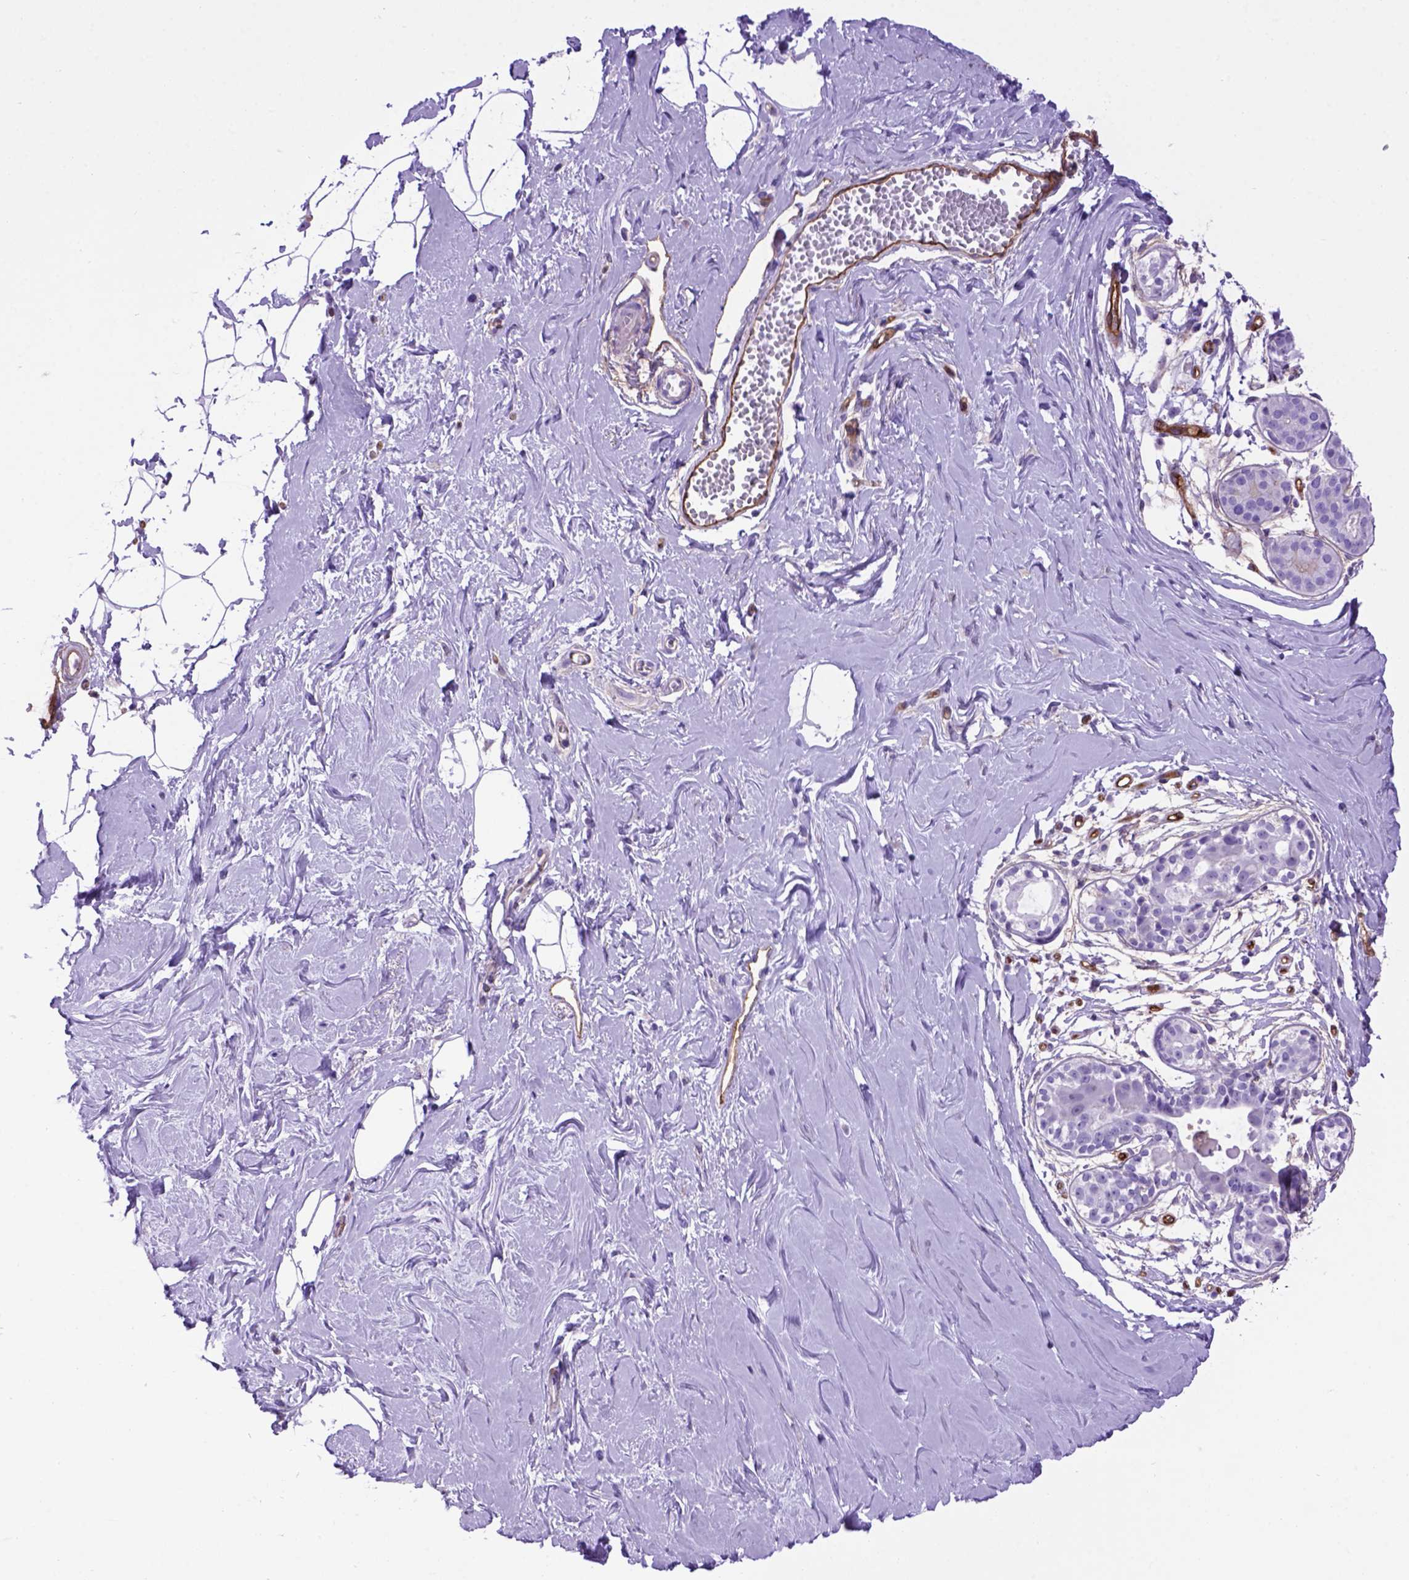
{"staining": {"intensity": "negative", "quantity": "none", "location": "none"}, "tissue": "breast", "cell_type": "Adipocytes", "image_type": "normal", "snomed": [{"axis": "morphology", "description": "Normal tissue, NOS"}, {"axis": "topography", "description": "Breast"}], "caption": "Adipocytes show no significant positivity in normal breast. (DAB IHC with hematoxylin counter stain).", "gene": "ENG", "patient": {"sex": "female", "age": 49}}